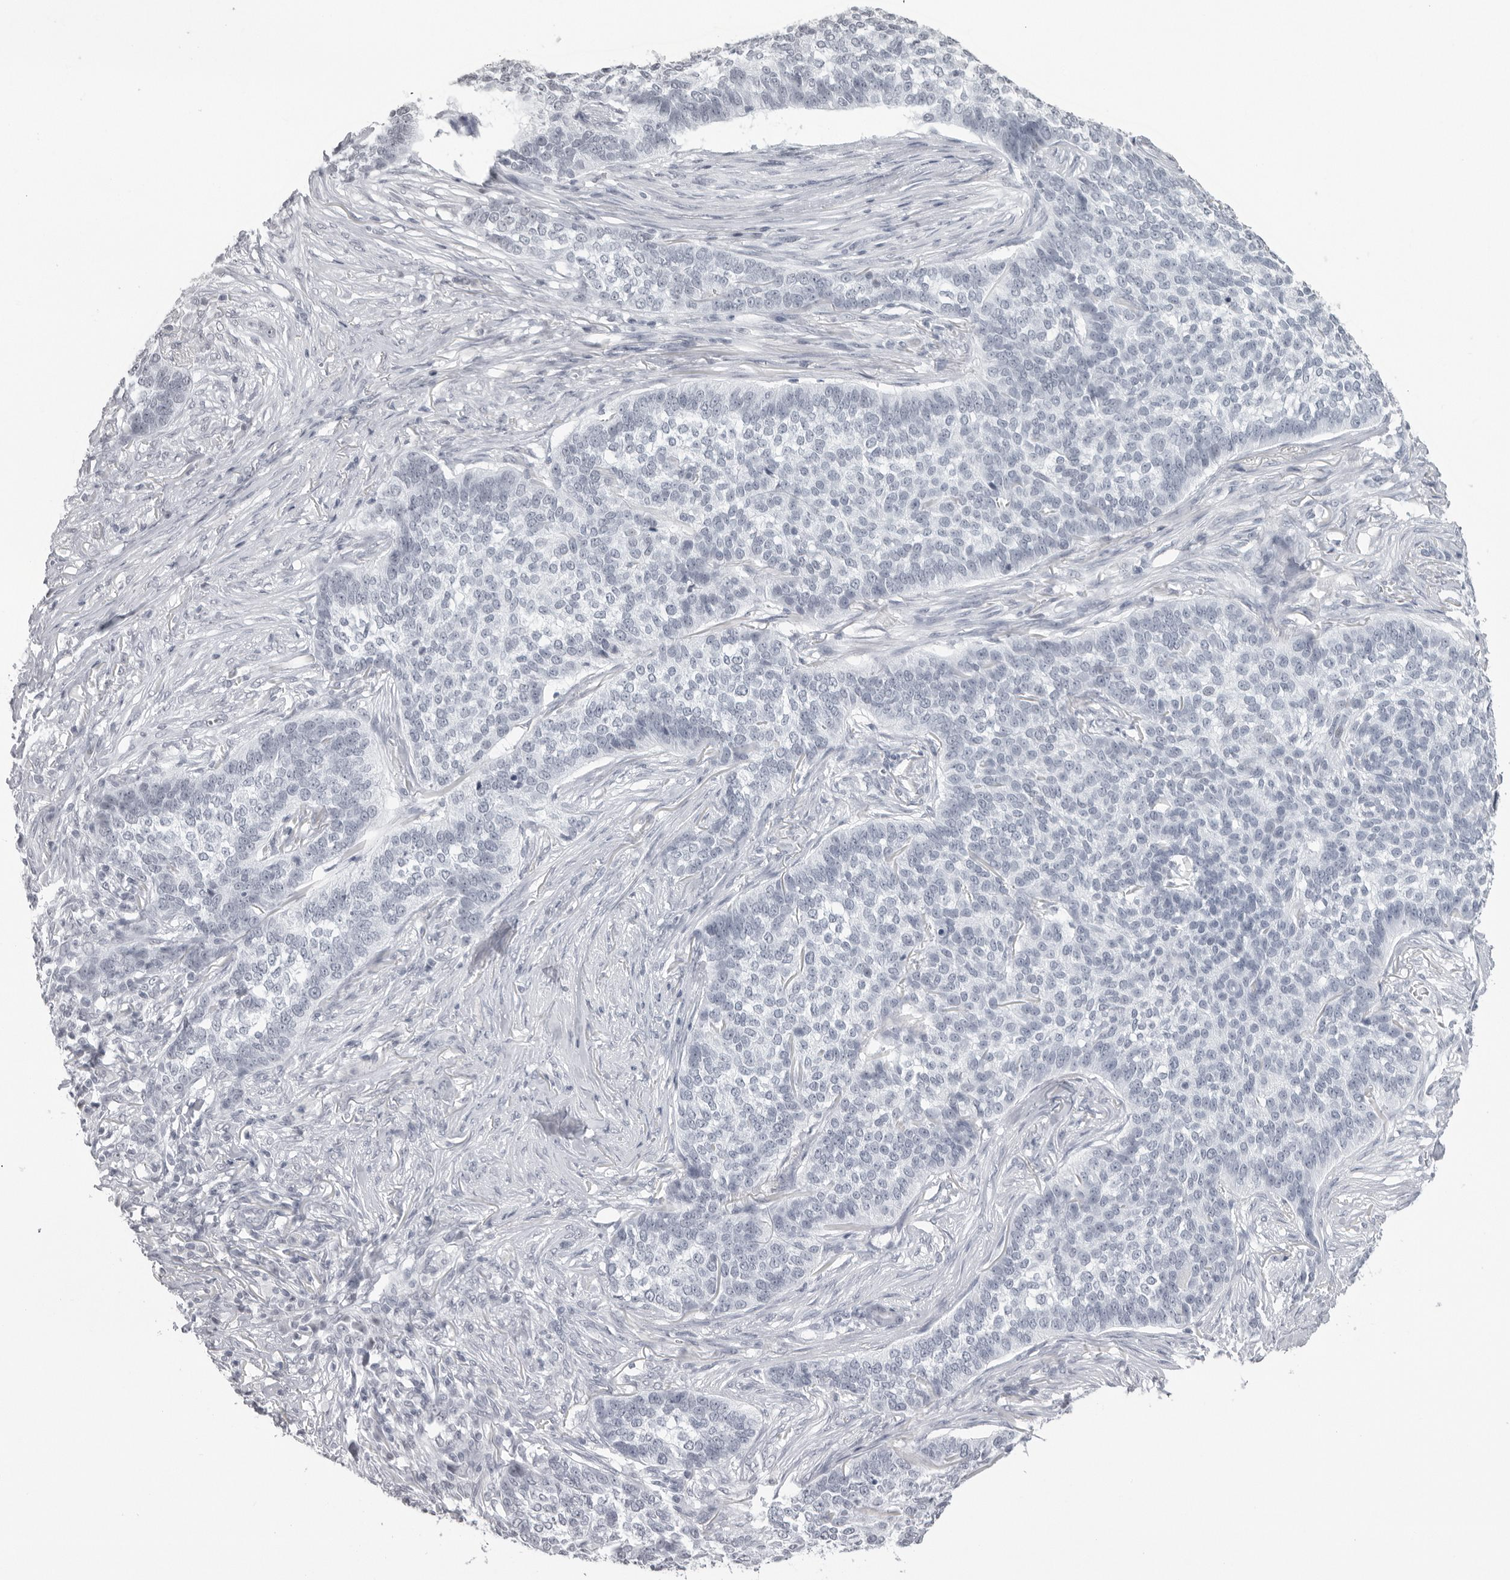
{"staining": {"intensity": "negative", "quantity": "none", "location": "none"}, "tissue": "skin cancer", "cell_type": "Tumor cells", "image_type": "cancer", "snomed": [{"axis": "morphology", "description": "Basal cell carcinoma"}, {"axis": "topography", "description": "Skin"}], "caption": "Immunohistochemical staining of skin cancer (basal cell carcinoma) exhibits no significant staining in tumor cells.", "gene": "ESPN", "patient": {"sex": "male", "age": 85}}